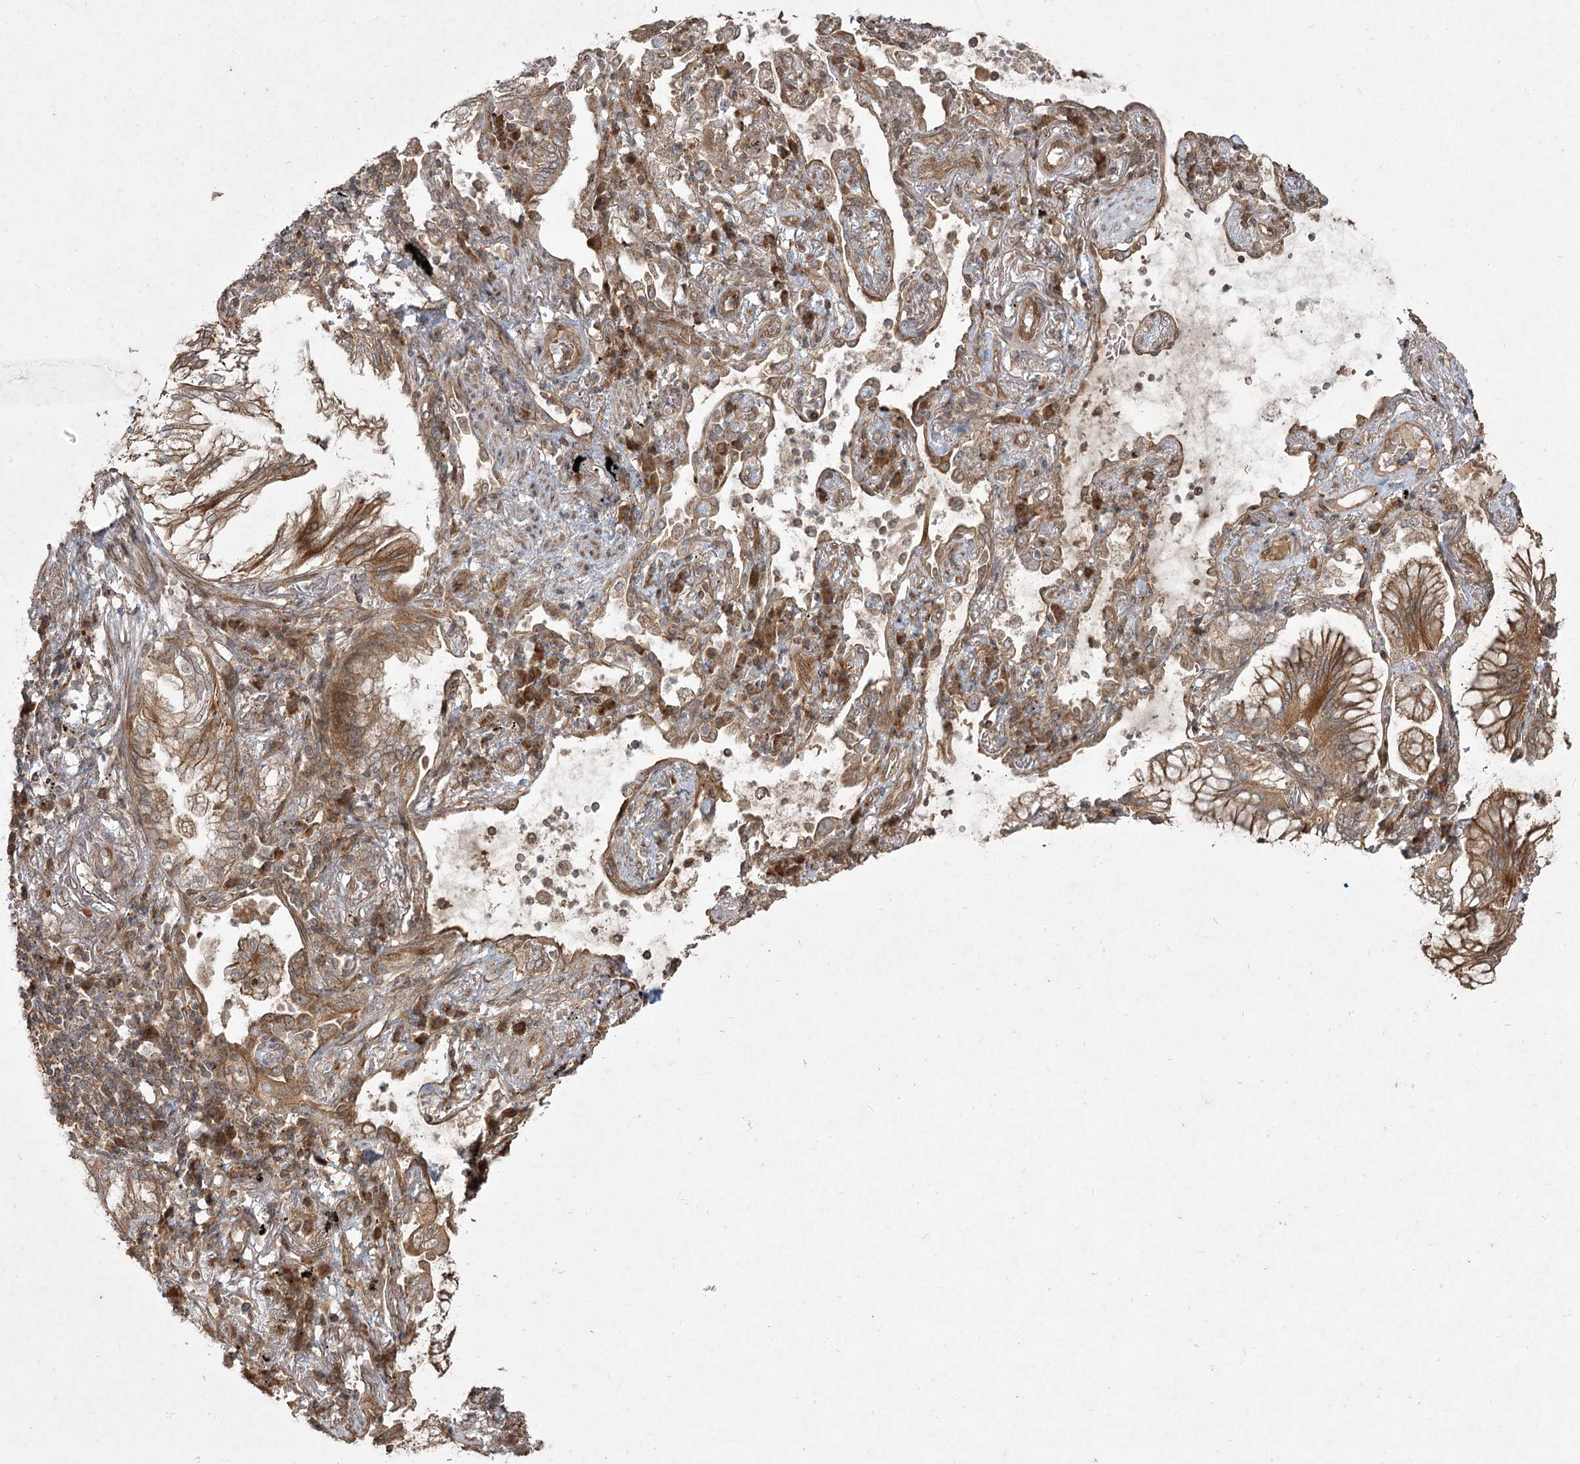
{"staining": {"intensity": "moderate", "quantity": ">75%", "location": "cytoplasmic/membranous"}, "tissue": "lung cancer", "cell_type": "Tumor cells", "image_type": "cancer", "snomed": [{"axis": "morphology", "description": "Adenocarcinoma, NOS"}, {"axis": "topography", "description": "Lung"}], "caption": "There is medium levels of moderate cytoplasmic/membranous expression in tumor cells of lung adenocarcinoma, as demonstrated by immunohistochemical staining (brown color).", "gene": "CPLANE1", "patient": {"sex": "female", "age": 70}}